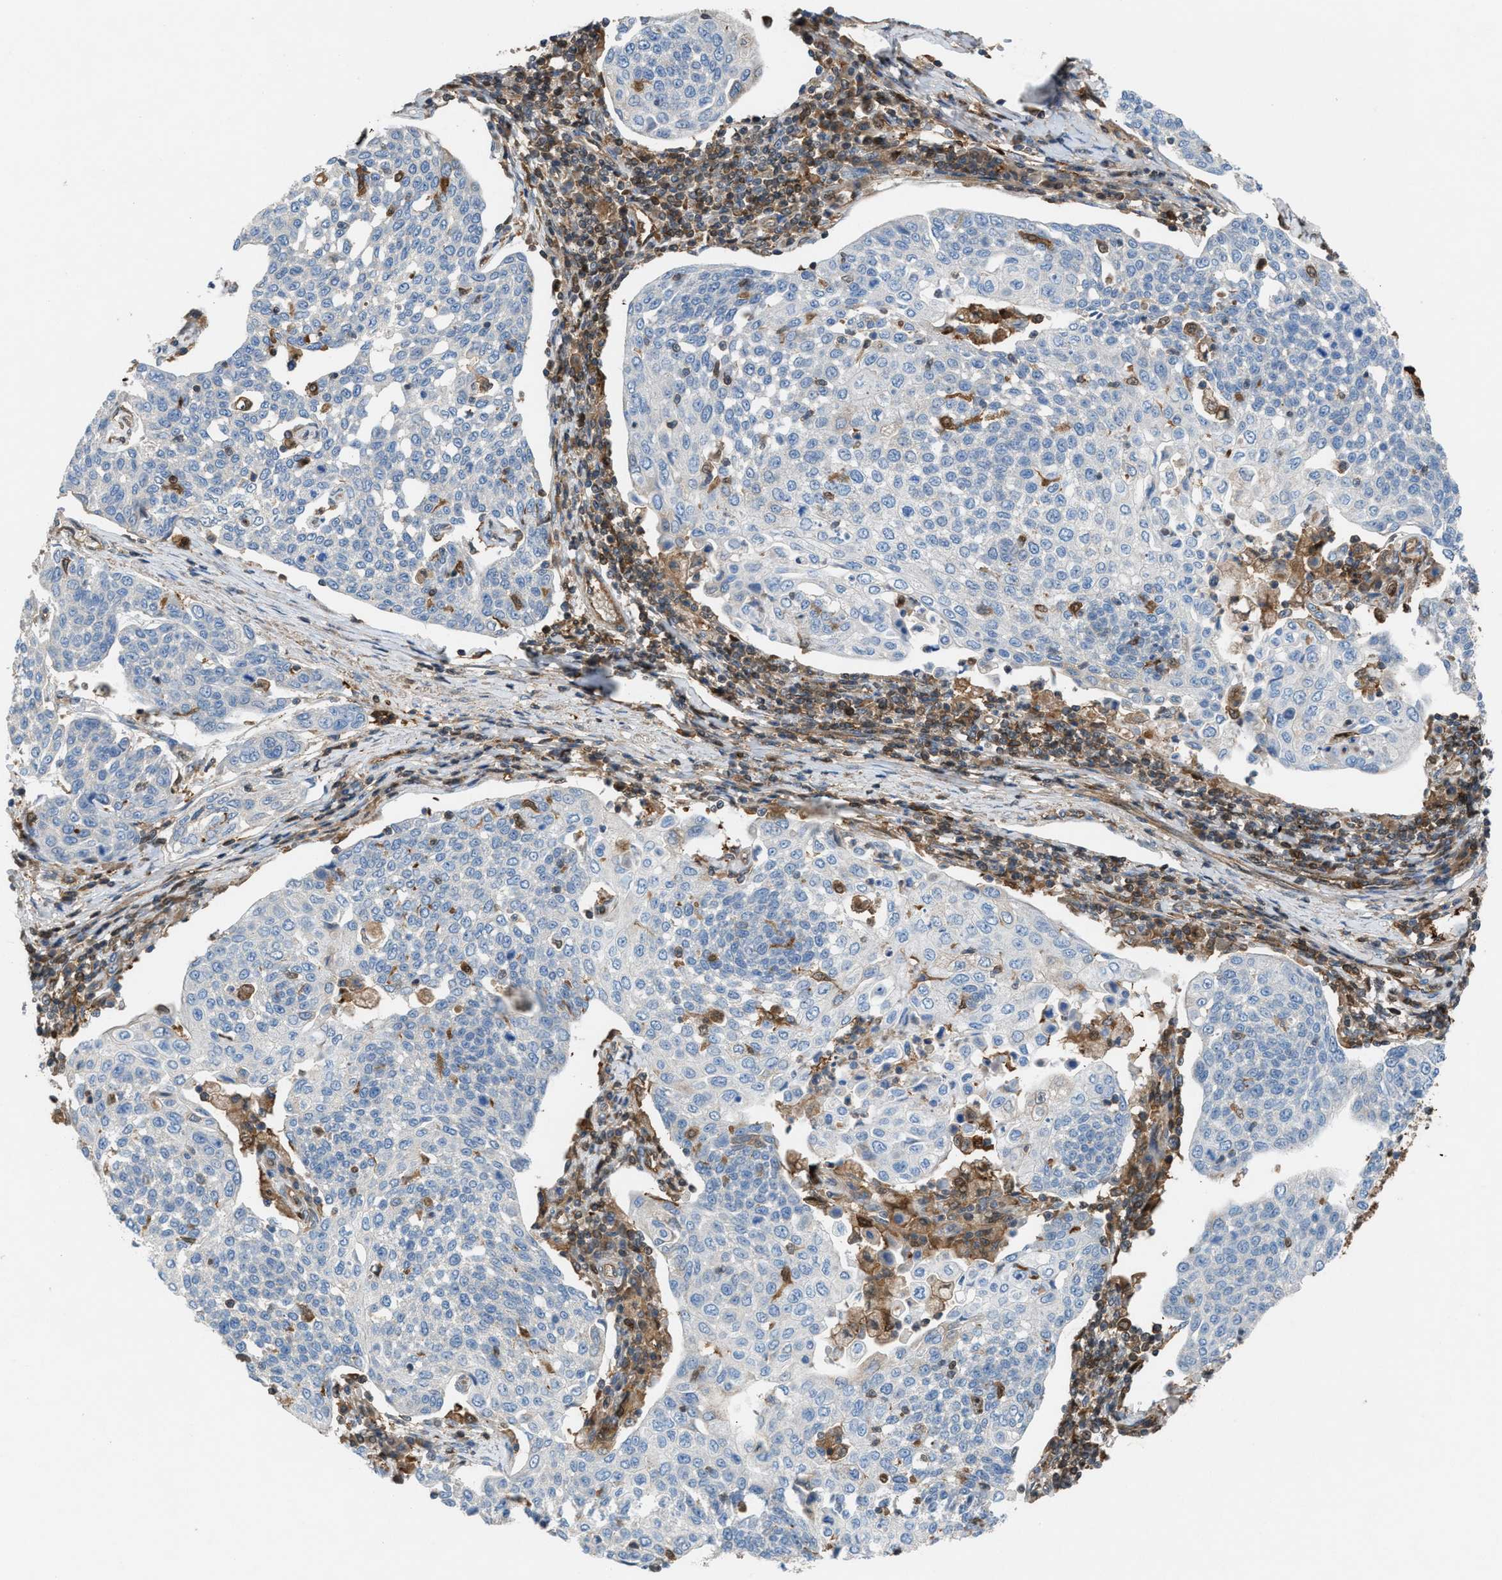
{"staining": {"intensity": "negative", "quantity": "none", "location": "none"}, "tissue": "cervical cancer", "cell_type": "Tumor cells", "image_type": "cancer", "snomed": [{"axis": "morphology", "description": "Squamous cell carcinoma, NOS"}, {"axis": "topography", "description": "Cervix"}], "caption": "DAB (3,3'-diaminobenzidine) immunohistochemical staining of human squamous cell carcinoma (cervical) demonstrates no significant expression in tumor cells.", "gene": "TPK1", "patient": {"sex": "female", "age": 34}}